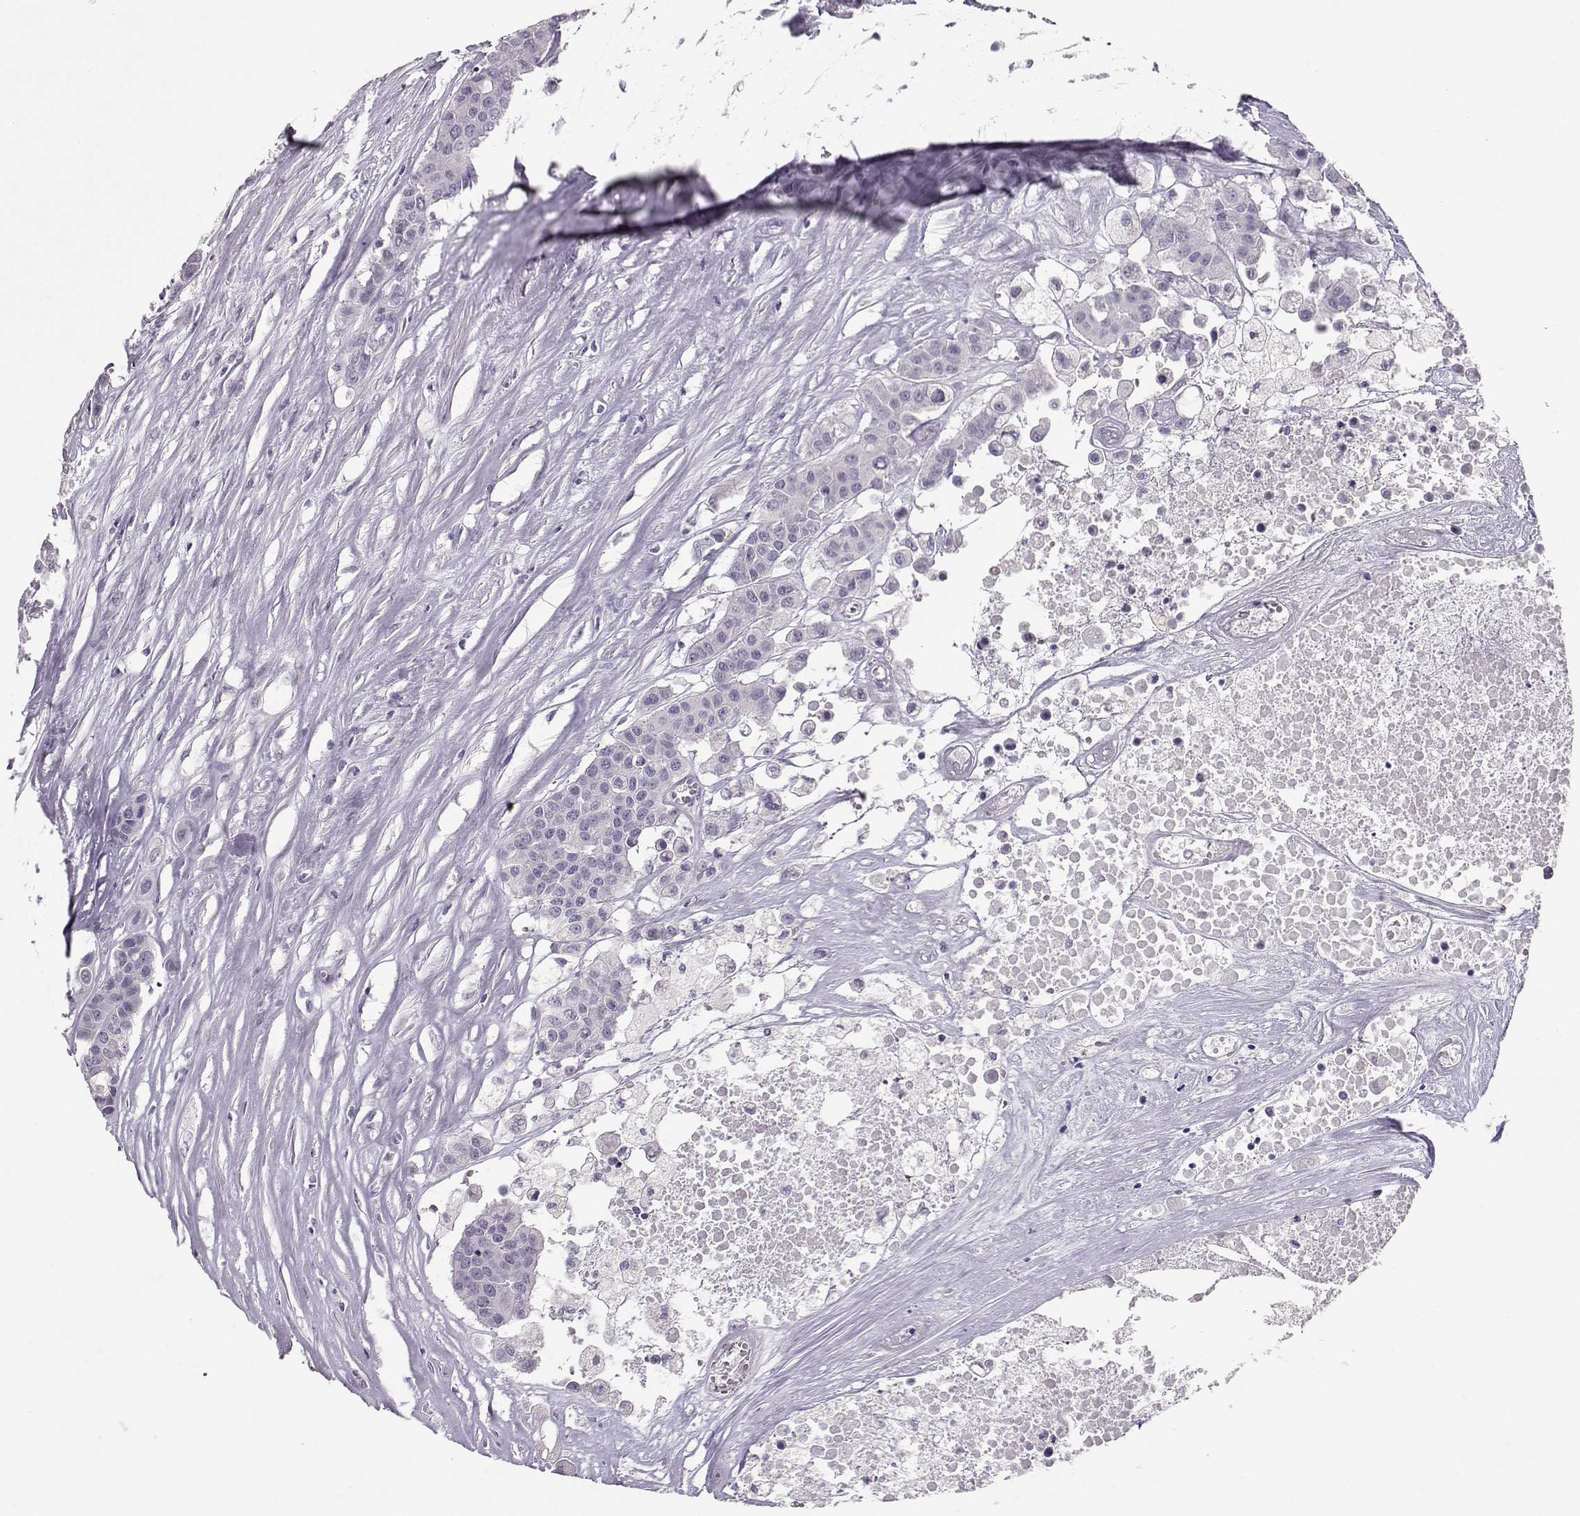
{"staining": {"intensity": "negative", "quantity": "none", "location": "none"}, "tissue": "carcinoid", "cell_type": "Tumor cells", "image_type": "cancer", "snomed": [{"axis": "morphology", "description": "Carcinoid, malignant, NOS"}, {"axis": "topography", "description": "Colon"}], "caption": "Malignant carcinoid stained for a protein using immunohistochemistry demonstrates no positivity tumor cells.", "gene": "PKP2", "patient": {"sex": "male", "age": 81}}